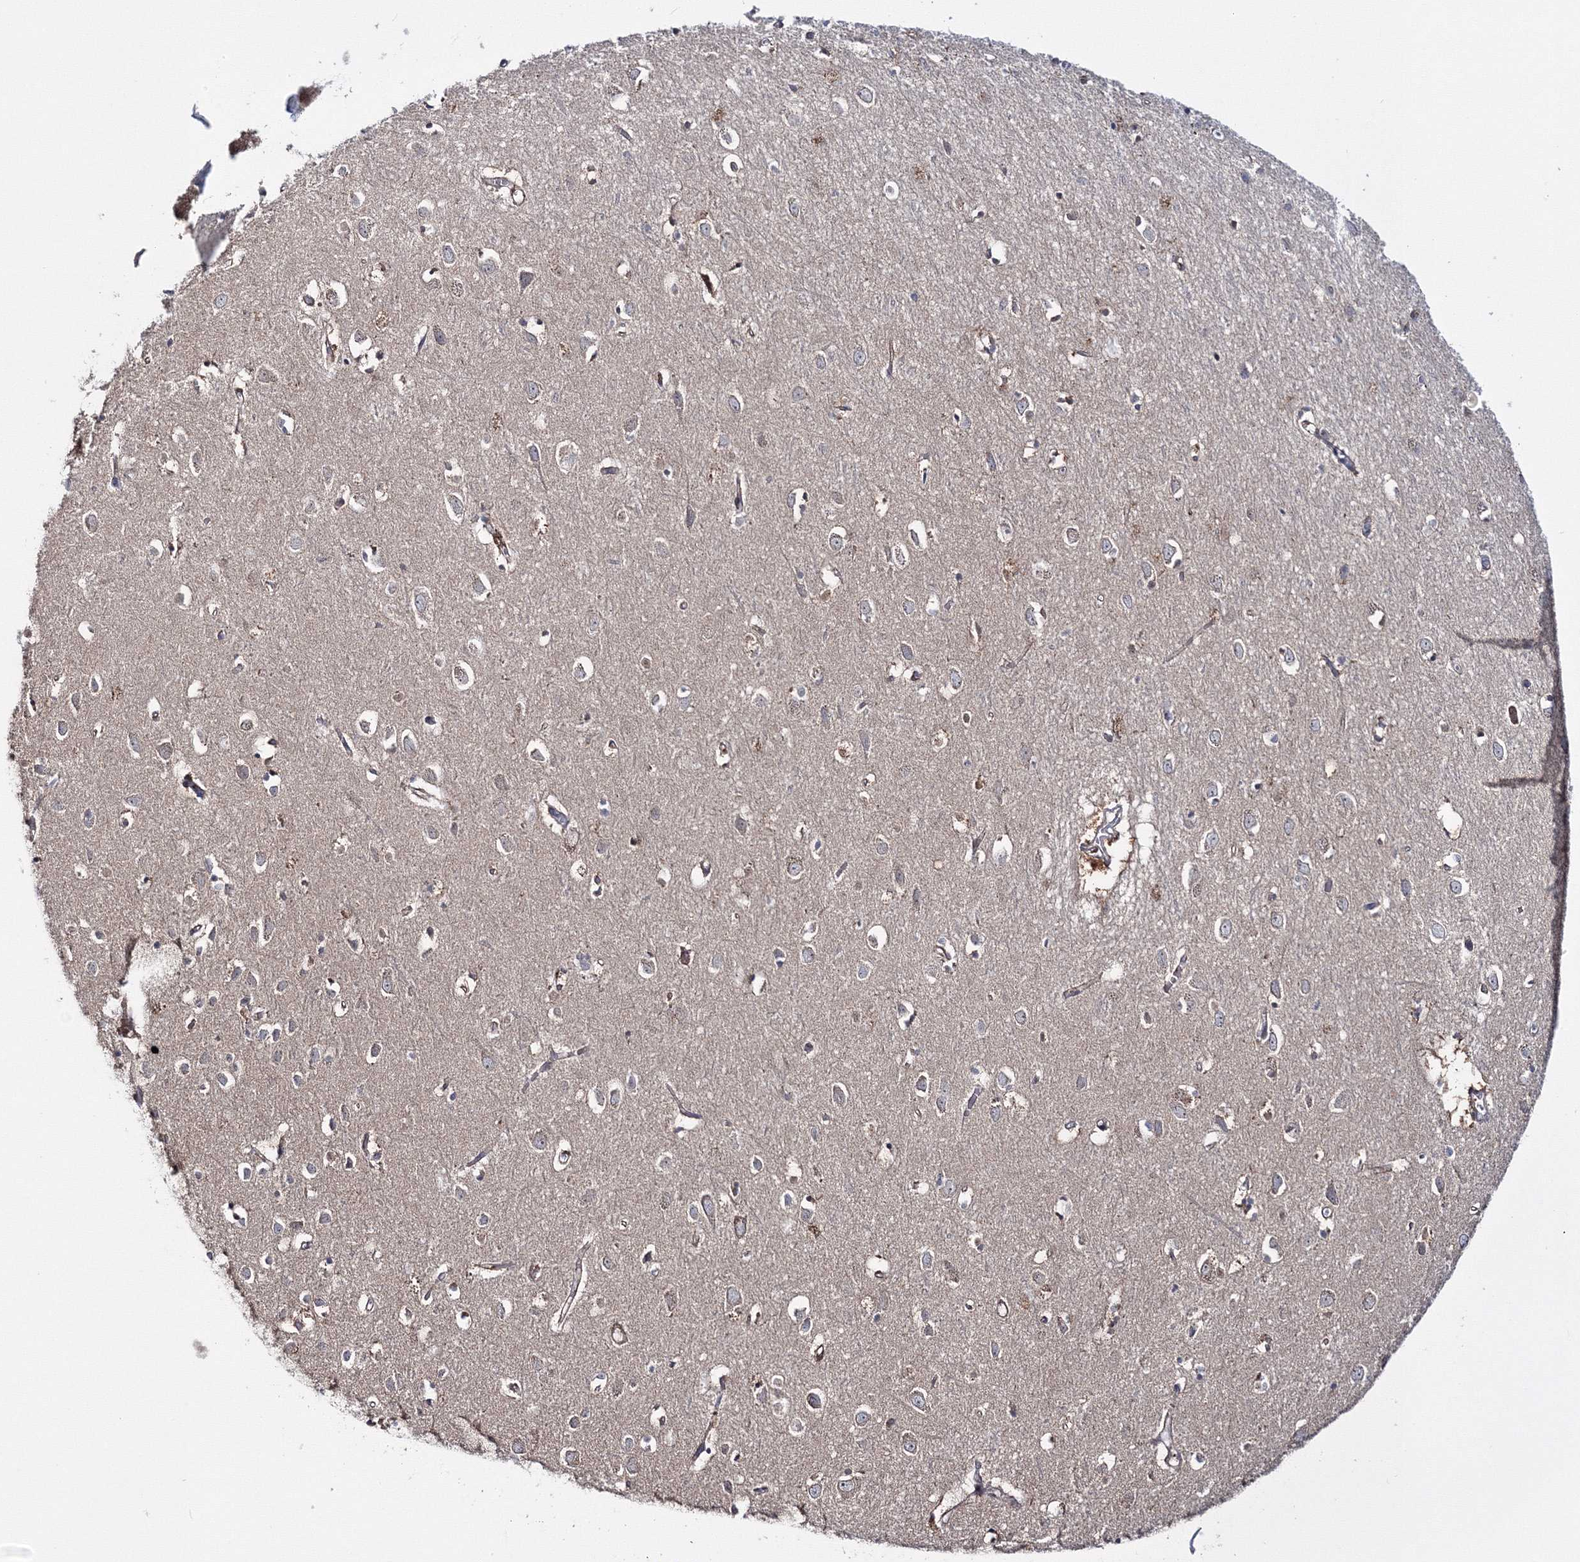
{"staining": {"intensity": "weak", "quantity": "25%-75%", "location": "cytoplasmic/membranous"}, "tissue": "cerebral cortex", "cell_type": "Endothelial cells", "image_type": "normal", "snomed": [{"axis": "morphology", "description": "Normal tissue, NOS"}, {"axis": "topography", "description": "Cerebral cortex"}], "caption": "Protein expression analysis of benign human cerebral cortex reveals weak cytoplasmic/membranous expression in about 25%-75% of endothelial cells. (Brightfield microscopy of DAB IHC at high magnification).", "gene": "IPMK", "patient": {"sex": "female", "age": 64}}